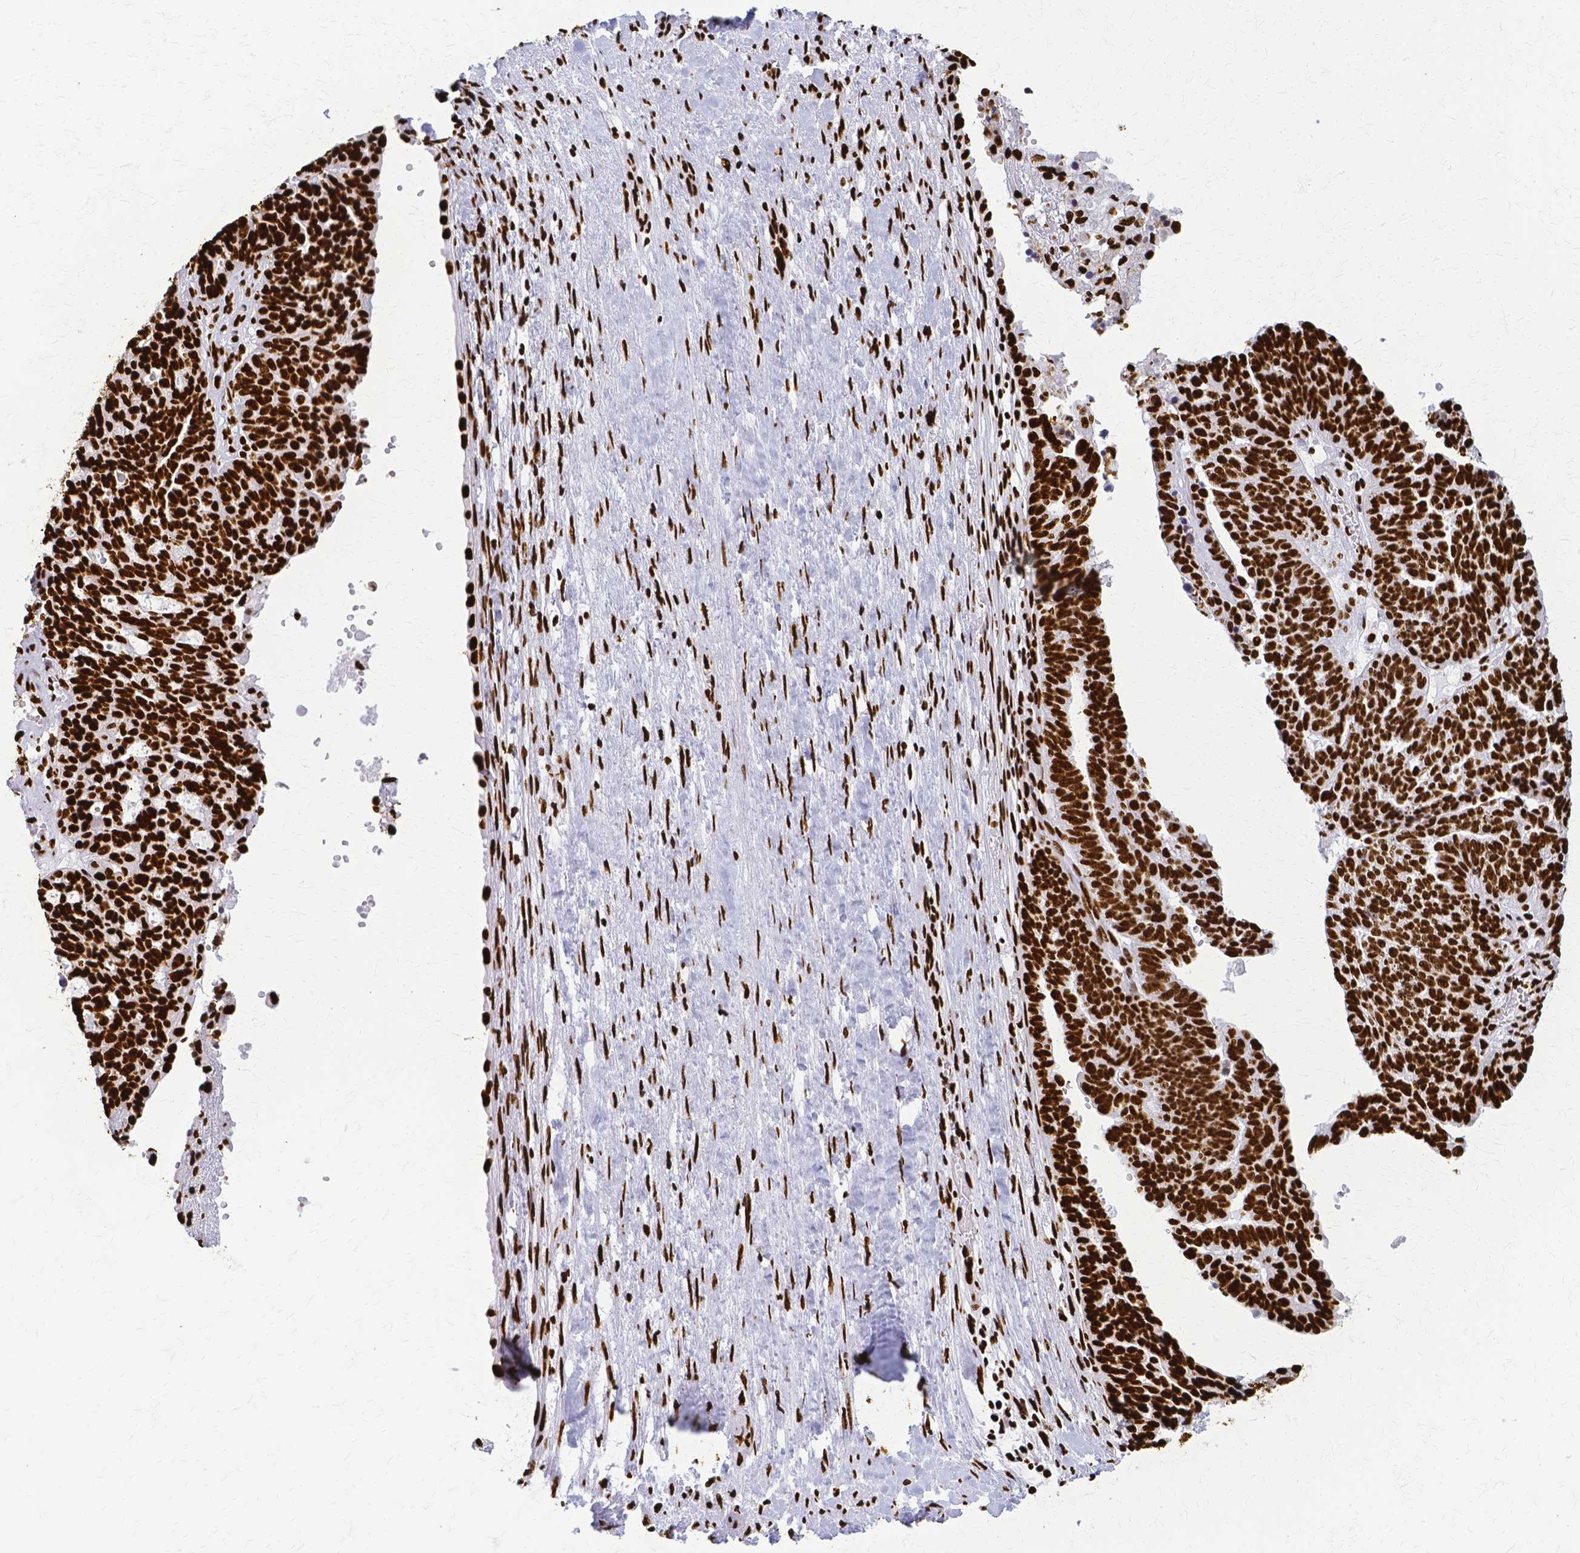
{"staining": {"intensity": "strong", "quantity": ">75%", "location": "nuclear"}, "tissue": "ovarian cancer", "cell_type": "Tumor cells", "image_type": "cancer", "snomed": [{"axis": "morphology", "description": "Cystadenocarcinoma, serous, NOS"}, {"axis": "topography", "description": "Ovary"}], "caption": "Immunohistochemistry photomicrograph of neoplastic tissue: serous cystadenocarcinoma (ovarian) stained using IHC exhibits high levels of strong protein expression localized specifically in the nuclear of tumor cells, appearing as a nuclear brown color.", "gene": "SFPQ", "patient": {"sex": "female", "age": 59}}